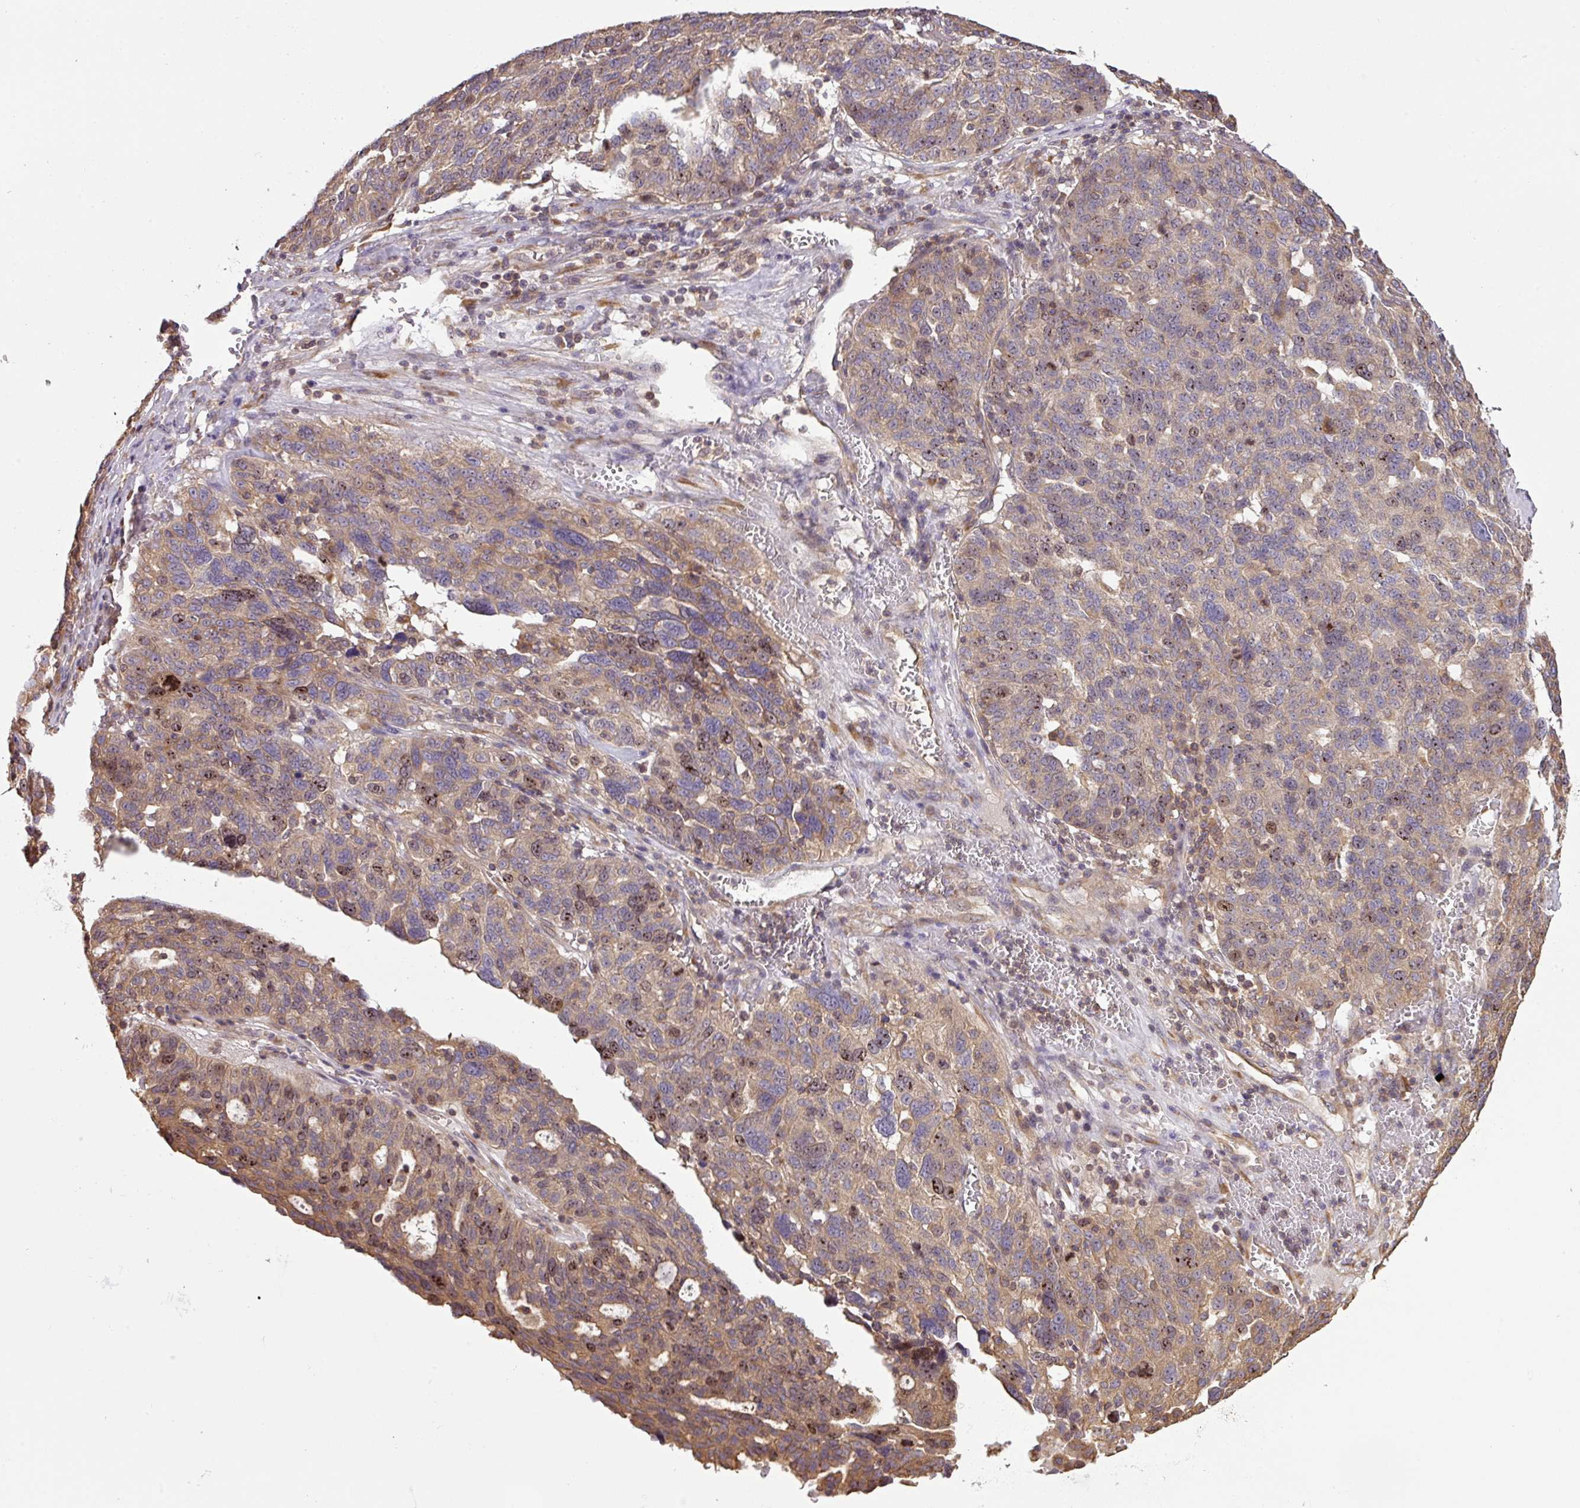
{"staining": {"intensity": "moderate", "quantity": "25%-75%", "location": "cytoplasmic/membranous,nuclear"}, "tissue": "ovarian cancer", "cell_type": "Tumor cells", "image_type": "cancer", "snomed": [{"axis": "morphology", "description": "Cystadenocarcinoma, serous, NOS"}, {"axis": "topography", "description": "Ovary"}], "caption": "This photomicrograph demonstrates immunohistochemistry staining of ovarian serous cystadenocarcinoma, with medium moderate cytoplasmic/membranous and nuclear staining in about 25%-75% of tumor cells.", "gene": "VENTX", "patient": {"sex": "female", "age": 59}}